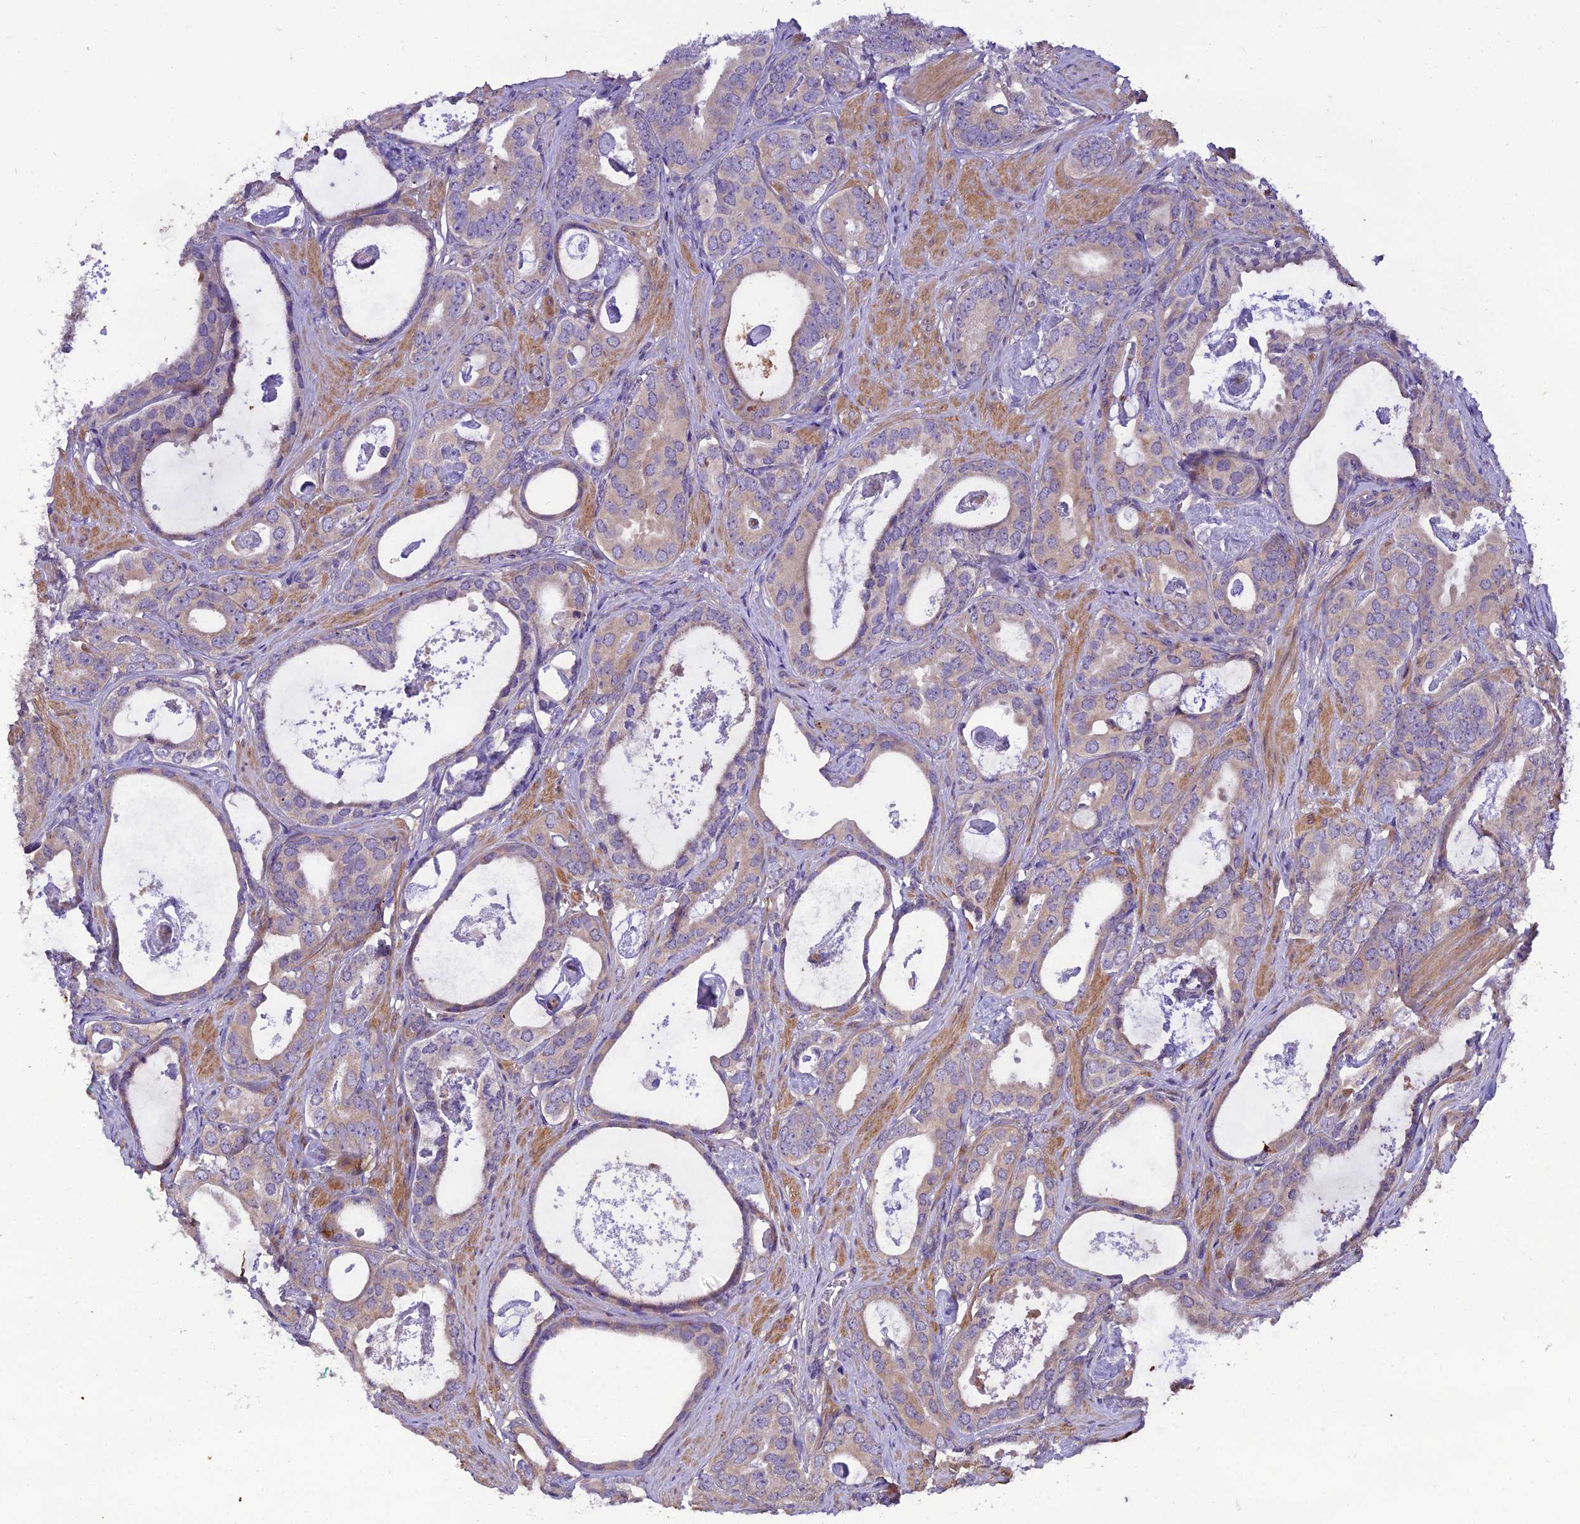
{"staining": {"intensity": "weak", "quantity": "25%-75%", "location": "cytoplasmic/membranous"}, "tissue": "prostate cancer", "cell_type": "Tumor cells", "image_type": "cancer", "snomed": [{"axis": "morphology", "description": "Adenocarcinoma, Low grade"}, {"axis": "topography", "description": "Prostate"}], "caption": "Tumor cells demonstrate low levels of weak cytoplasmic/membranous expression in approximately 25%-75% of cells in human prostate cancer (adenocarcinoma (low-grade)). The staining was performed using DAB (3,3'-diaminobenzidine) to visualize the protein expression in brown, while the nuclei were stained in blue with hematoxylin (Magnification: 20x).", "gene": "CENPL", "patient": {"sex": "male", "age": 71}}